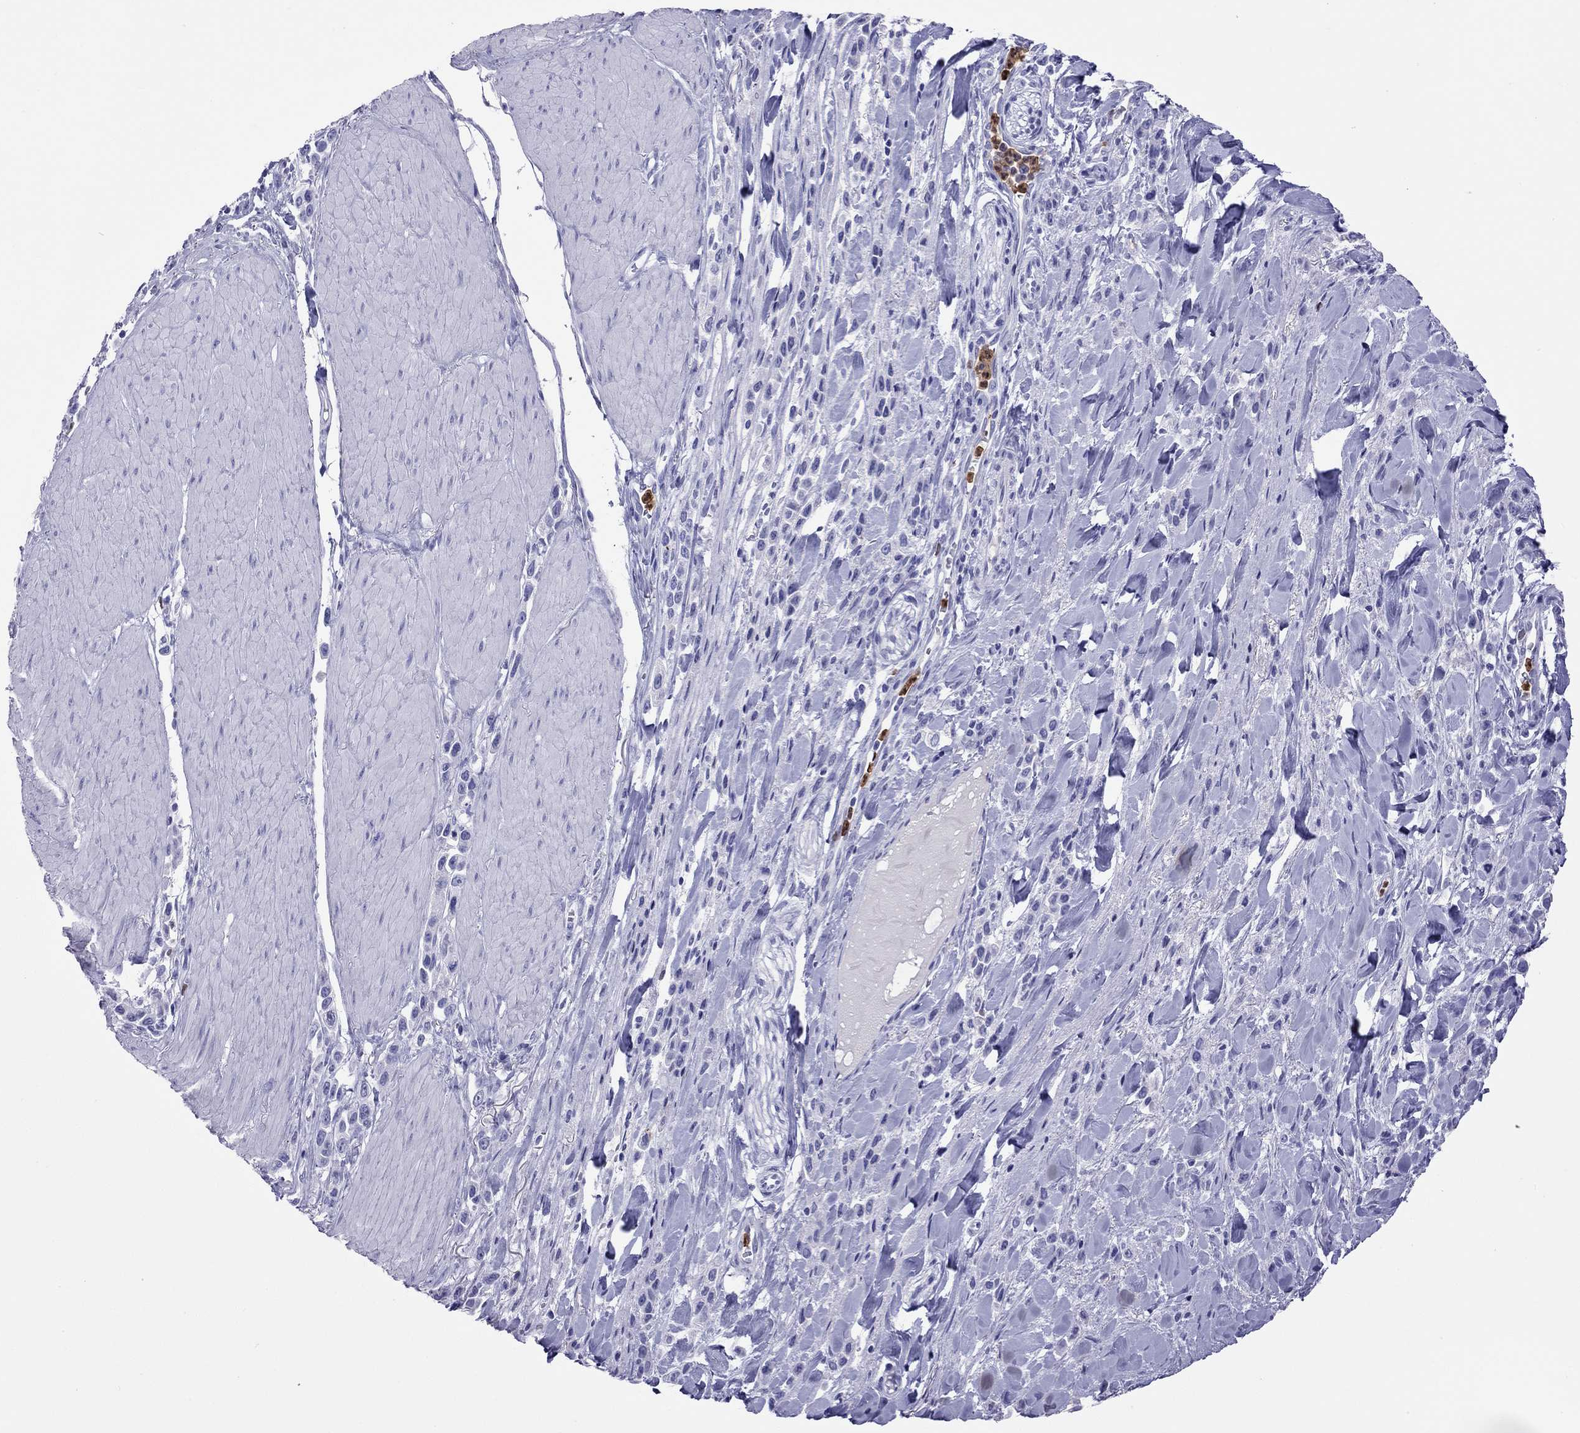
{"staining": {"intensity": "negative", "quantity": "none", "location": "none"}, "tissue": "stomach cancer", "cell_type": "Tumor cells", "image_type": "cancer", "snomed": [{"axis": "morphology", "description": "Adenocarcinoma, NOS"}, {"axis": "topography", "description": "Stomach"}], "caption": "IHC of human stomach cancer (adenocarcinoma) exhibits no expression in tumor cells.", "gene": "SLAMF1", "patient": {"sex": "male", "age": 47}}